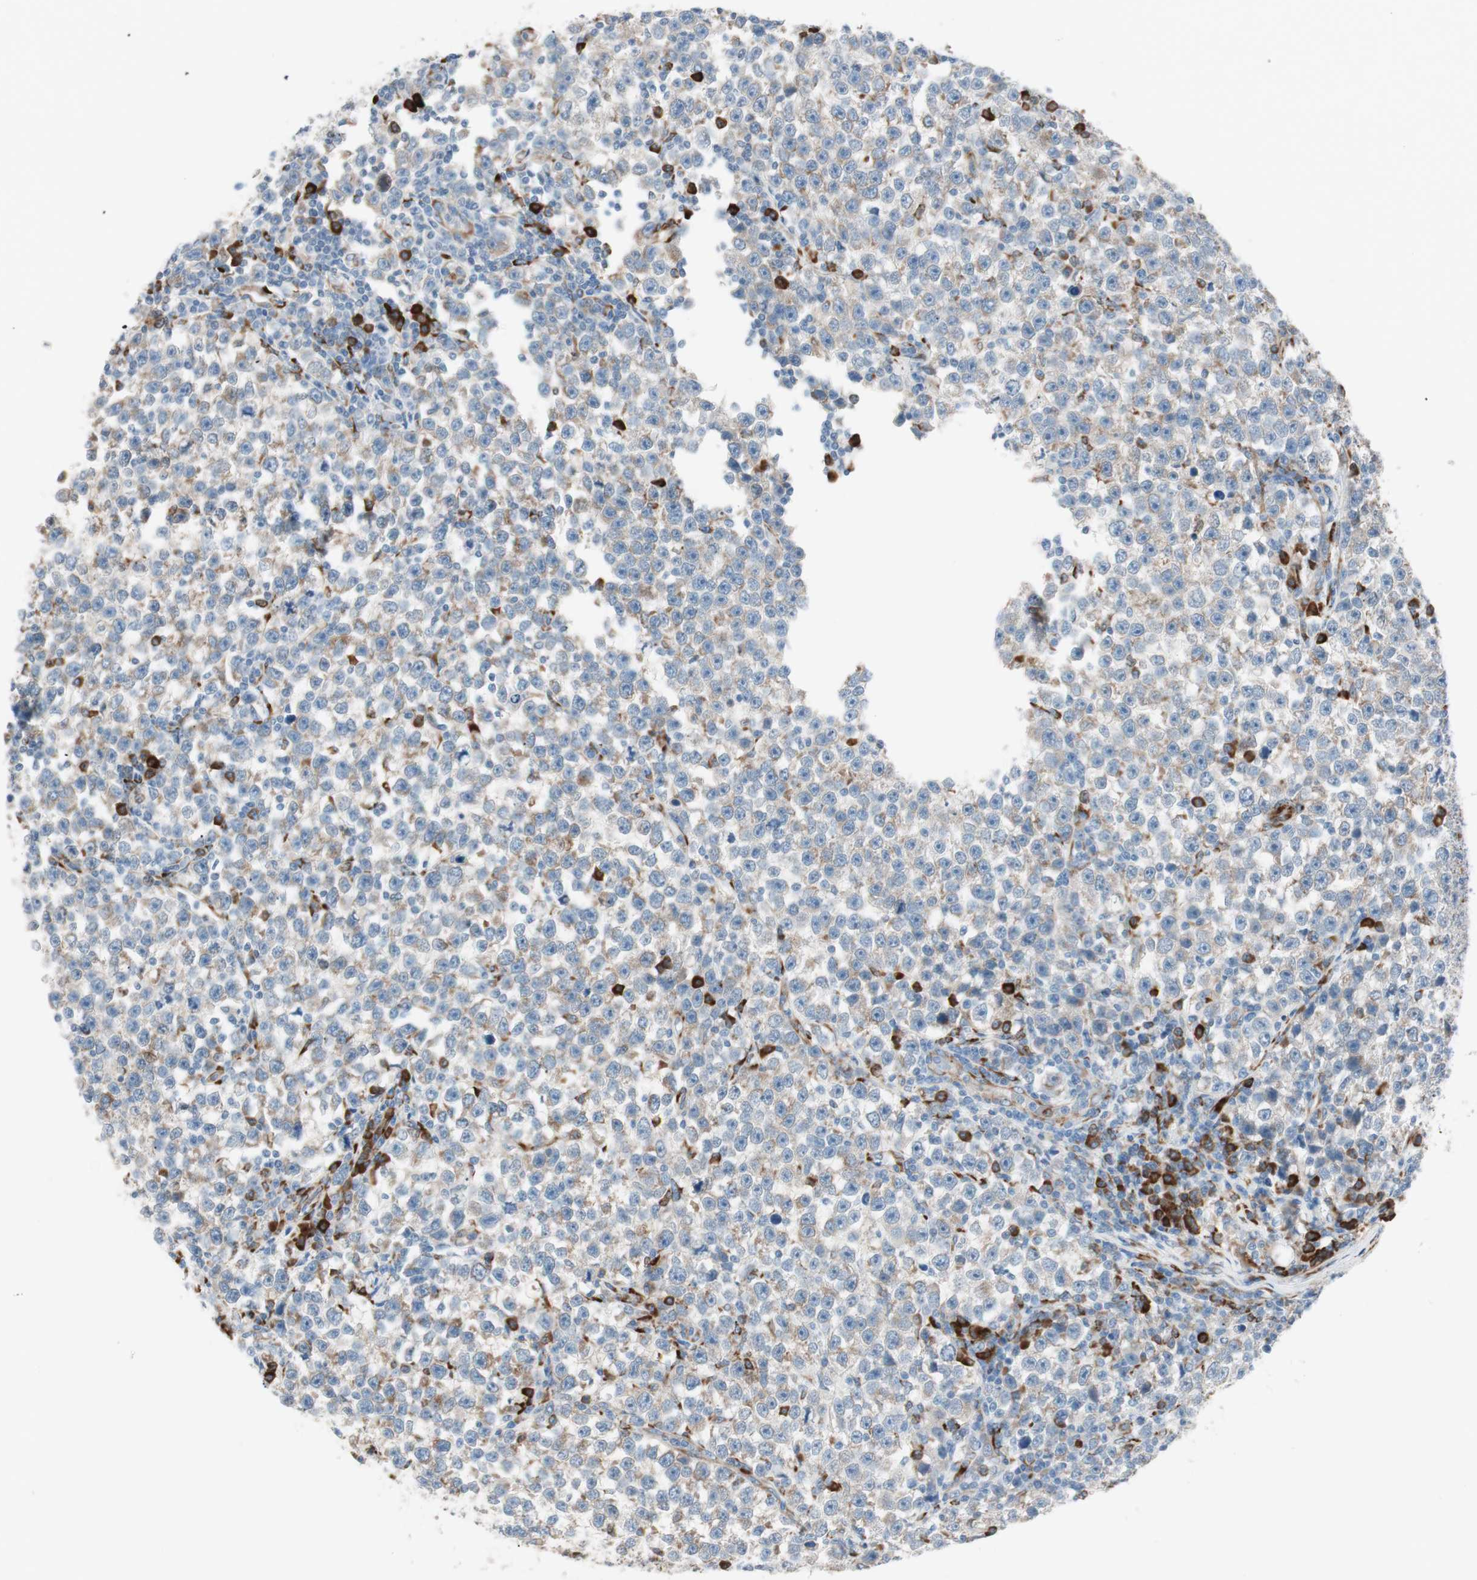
{"staining": {"intensity": "weak", "quantity": ">75%", "location": "cytoplasmic/membranous"}, "tissue": "testis cancer", "cell_type": "Tumor cells", "image_type": "cancer", "snomed": [{"axis": "morphology", "description": "Seminoma, NOS"}, {"axis": "topography", "description": "Testis"}], "caption": "Testis cancer stained for a protein (brown) demonstrates weak cytoplasmic/membranous positive staining in approximately >75% of tumor cells.", "gene": "P4HTM", "patient": {"sex": "male", "age": 43}}